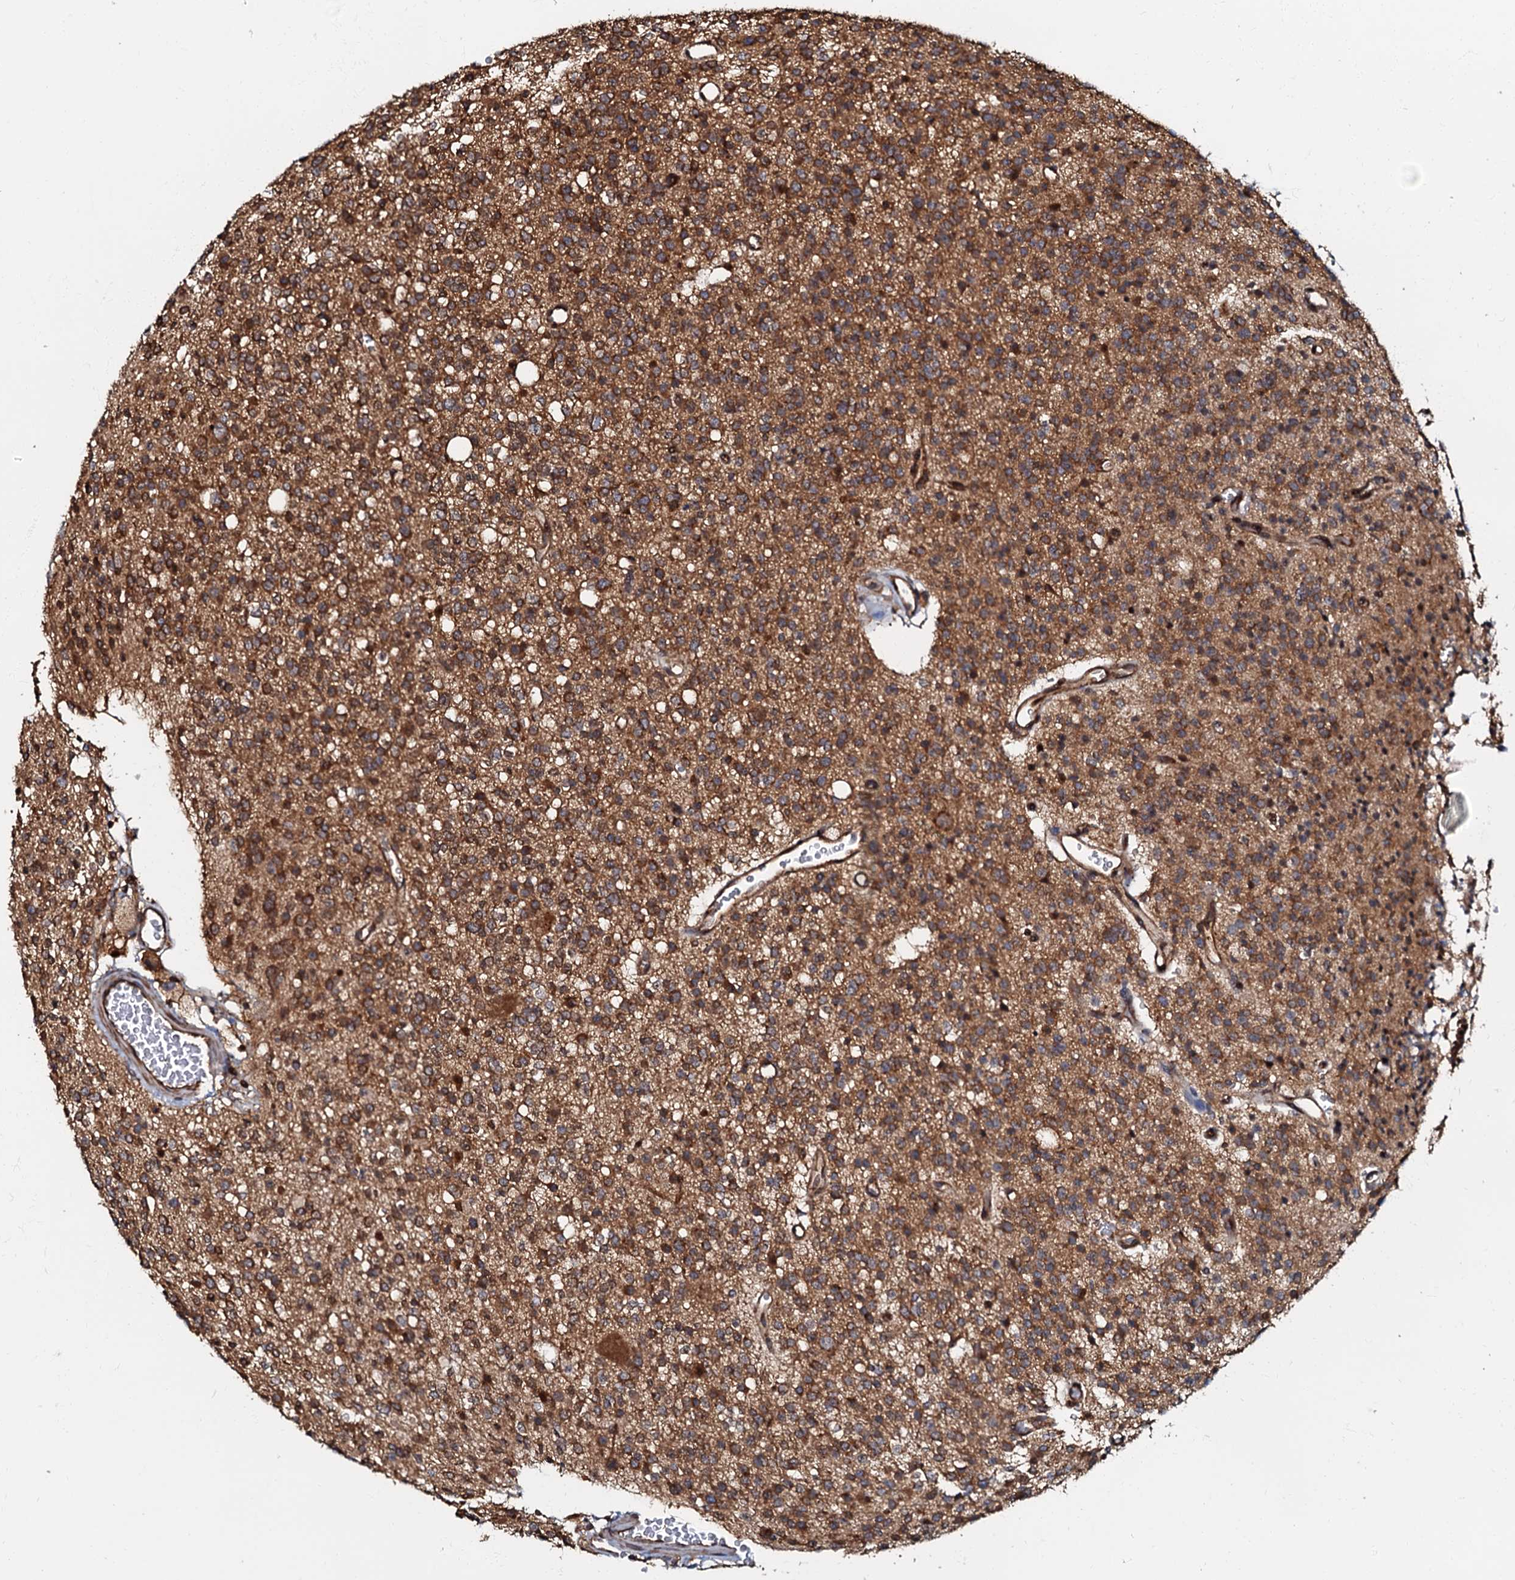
{"staining": {"intensity": "strong", "quantity": ">75%", "location": "cytoplasmic/membranous"}, "tissue": "glioma", "cell_type": "Tumor cells", "image_type": "cancer", "snomed": [{"axis": "morphology", "description": "Glioma, malignant, High grade"}, {"axis": "topography", "description": "Brain"}], "caption": "Protein analysis of glioma tissue exhibits strong cytoplasmic/membranous expression in about >75% of tumor cells.", "gene": "OSBP", "patient": {"sex": "male", "age": 34}}